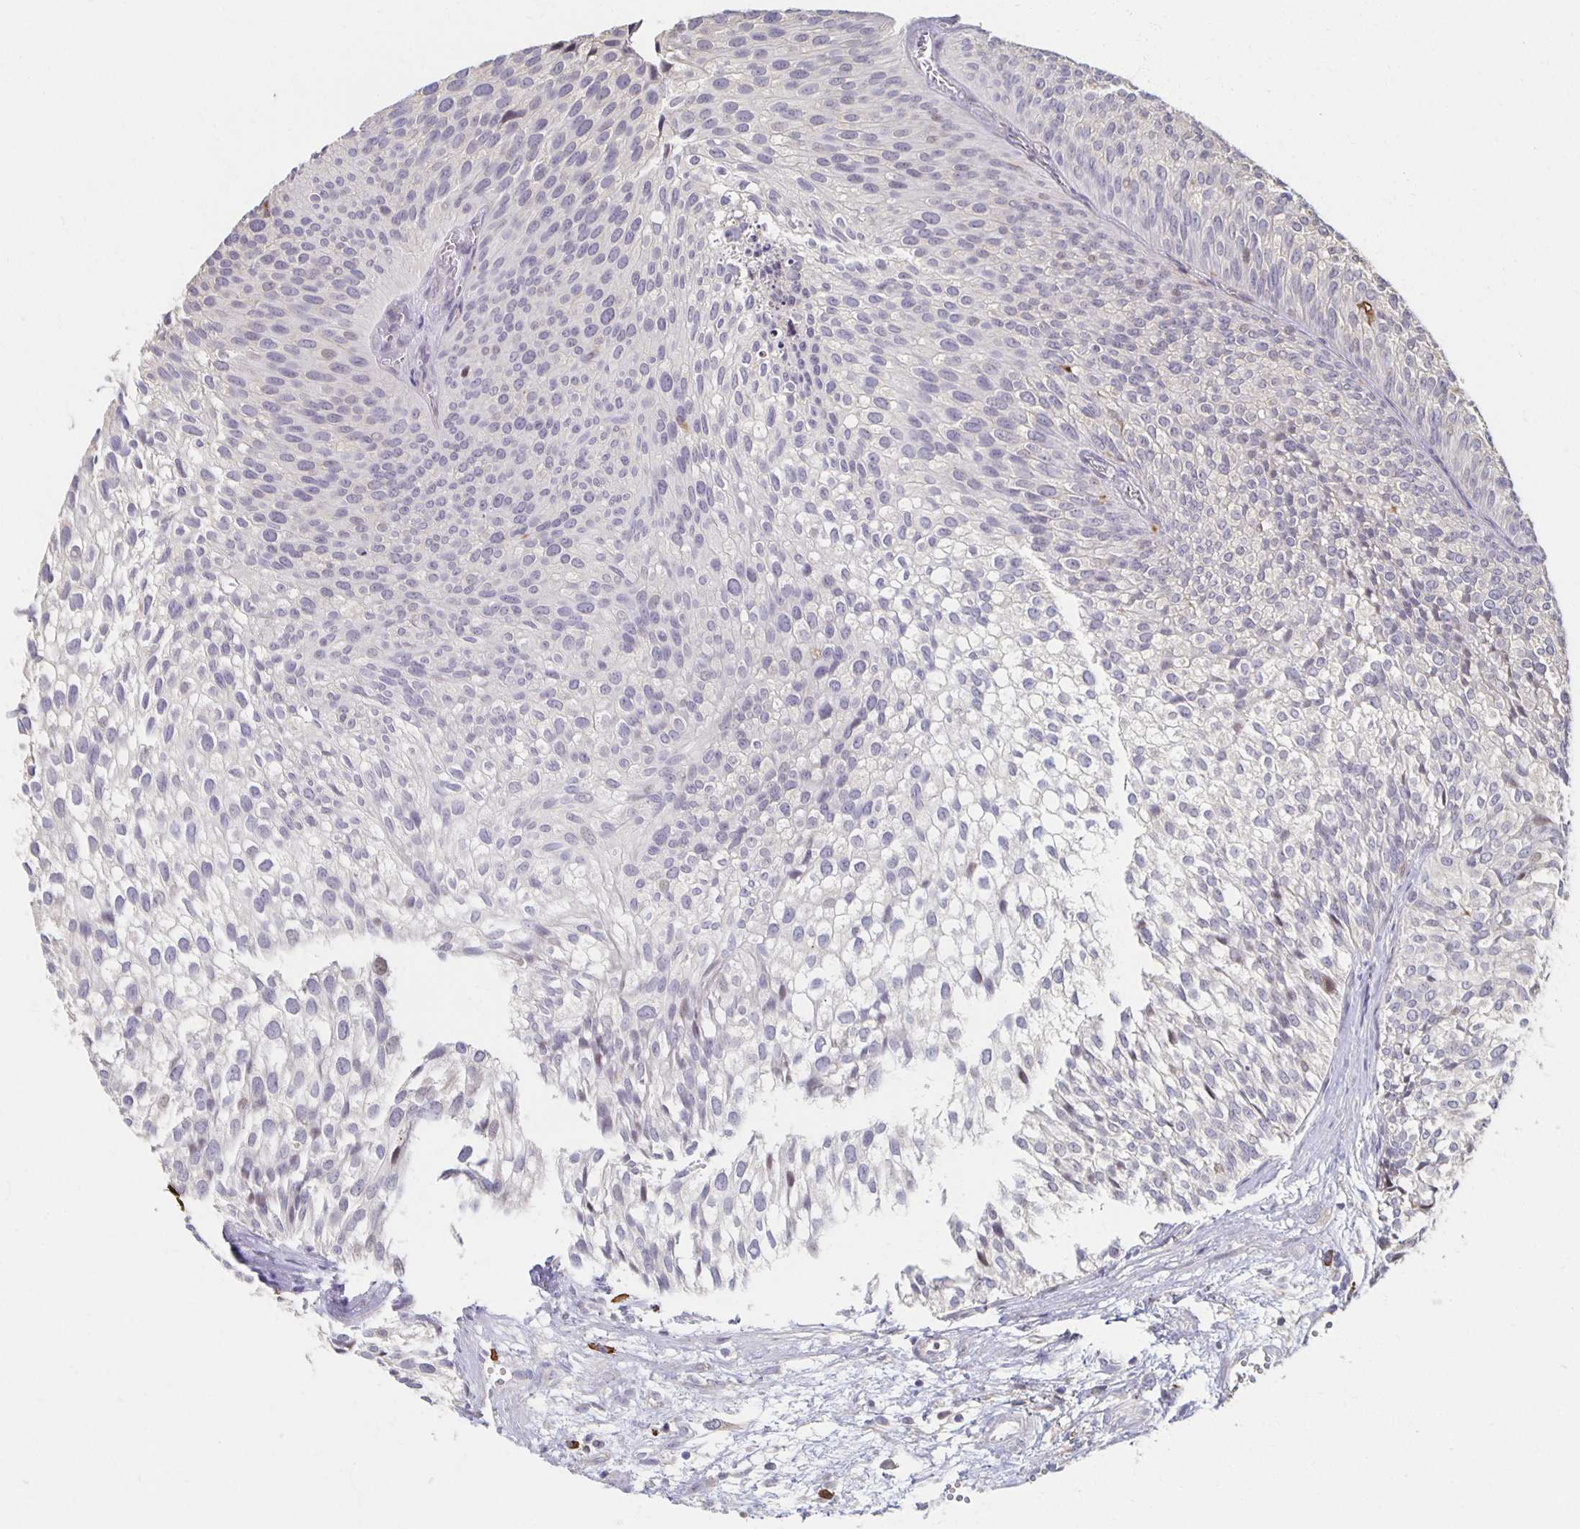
{"staining": {"intensity": "negative", "quantity": "none", "location": "none"}, "tissue": "urothelial cancer", "cell_type": "Tumor cells", "image_type": "cancer", "snomed": [{"axis": "morphology", "description": "Urothelial carcinoma, Low grade"}, {"axis": "topography", "description": "Urinary bladder"}], "caption": "Tumor cells show no significant expression in urothelial cancer. The staining is performed using DAB brown chromogen with nuclei counter-stained in using hematoxylin.", "gene": "ZNF692", "patient": {"sex": "male", "age": 91}}